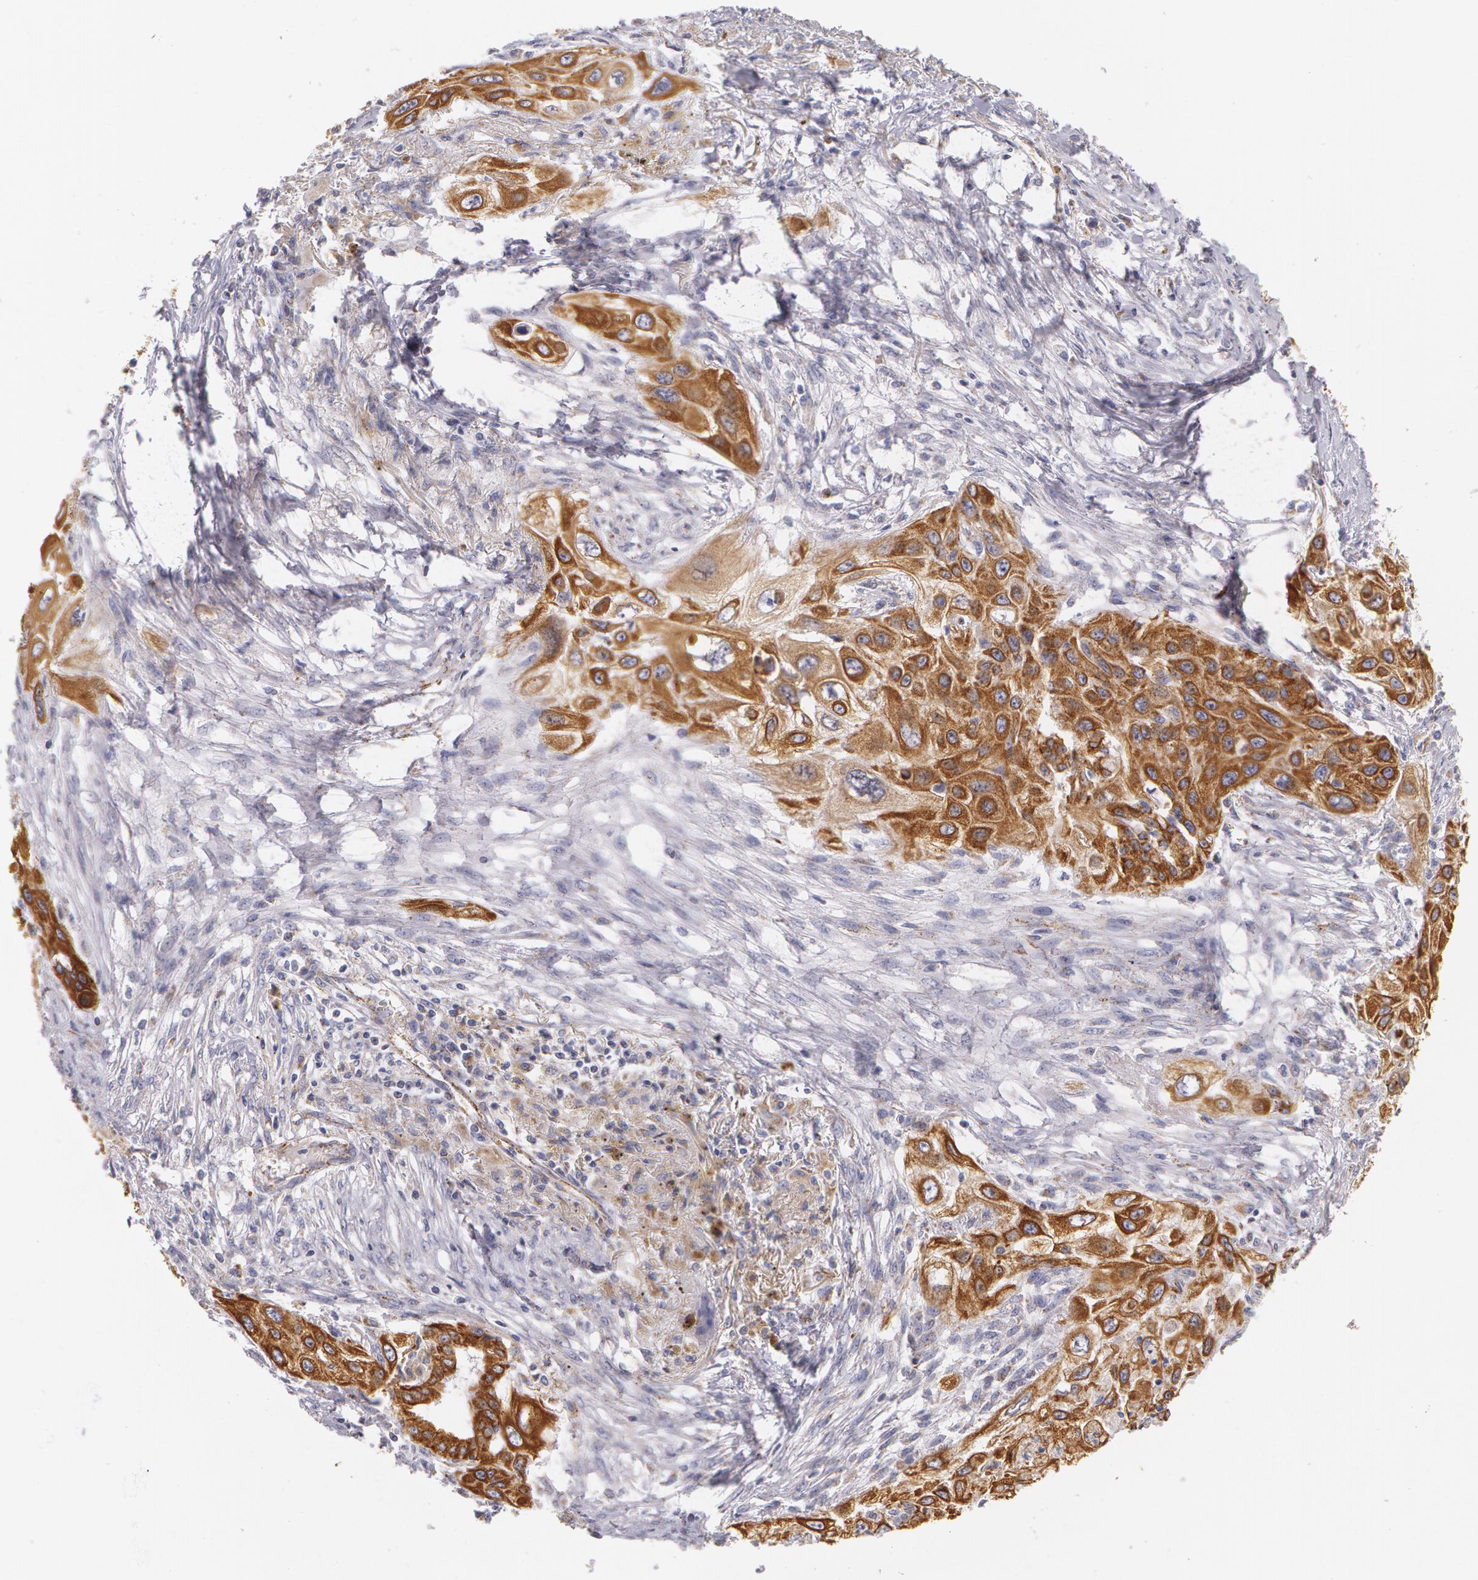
{"staining": {"intensity": "strong", "quantity": ">75%", "location": "cytoplasmic/membranous"}, "tissue": "lung cancer", "cell_type": "Tumor cells", "image_type": "cancer", "snomed": [{"axis": "morphology", "description": "Squamous cell carcinoma, NOS"}, {"axis": "topography", "description": "Lung"}], "caption": "Lung cancer (squamous cell carcinoma) was stained to show a protein in brown. There is high levels of strong cytoplasmic/membranous expression in about >75% of tumor cells.", "gene": "KRT18", "patient": {"sex": "male", "age": 71}}